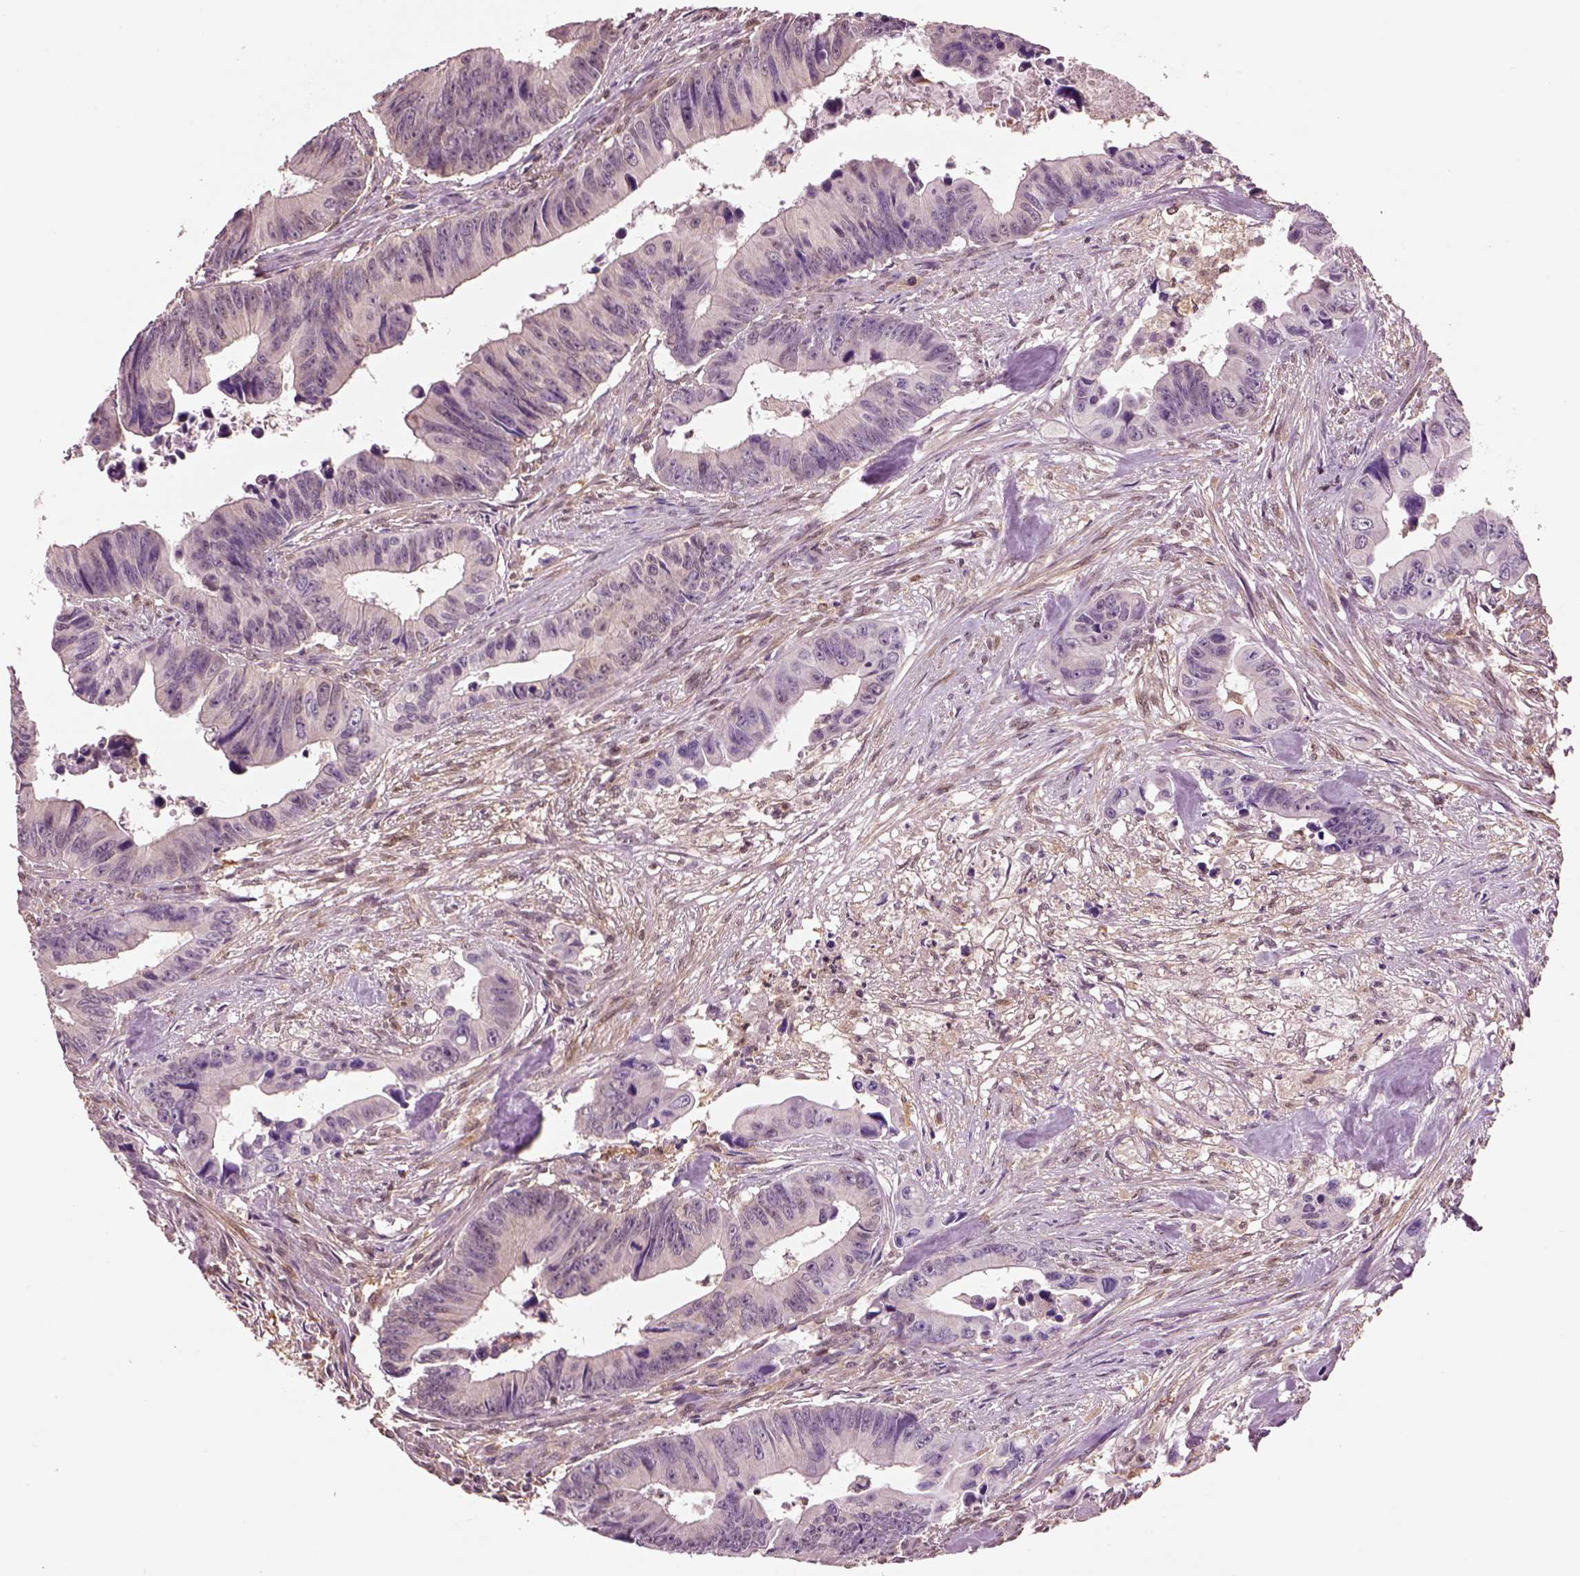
{"staining": {"intensity": "negative", "quantity": "none", "location": "none"}, "tissue": "colorectal cancer", "cell_type": "Tumor cells", "image_type": "cancer", "snomed": [{"axis": "morphology", "description": "Adenocarcinoma, NOS"}, {"axis": "topography", "description": "Colon"}], "caption": "The IHC micrograph has no significant positivity in tumor cells of colorectal cancer (adenocarcinoma) tissue.", "gene": "MDP1", "patient": {"sex": "female", "age": 87}}